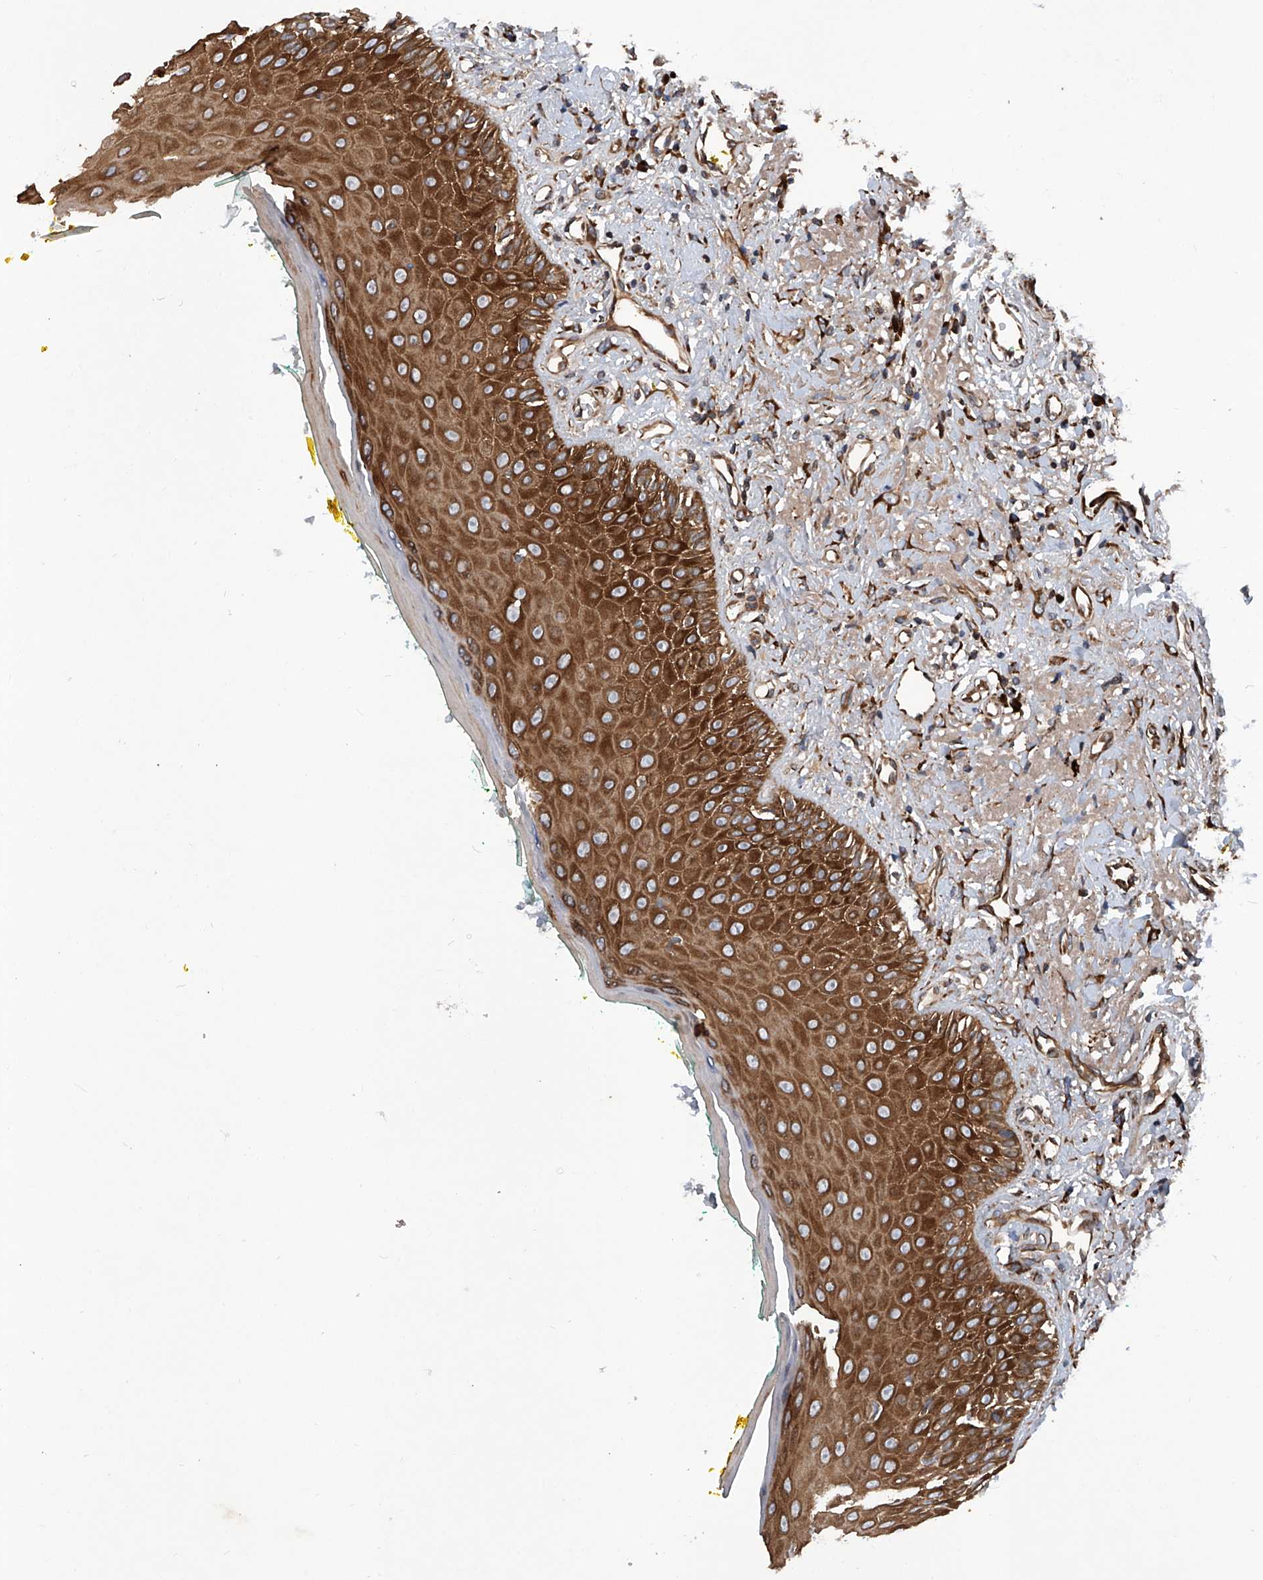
{"staining": {"intensity": "strong", "quantity": ">75%", "location": "cytoplasmic/membranous"}, "tissue": "oral mucosa", "cell_type": "Squamous epithelial cells", "image_type": "normal", "snomed": [{"axis": "morphology", "description": "Normal tissue, NOS"}, {"axis": "topography", "description": "Oral tissue"}], "caption": "Immunohistochemical staining of unremarkable human oral mucosa exhibits strong cytoplasmic/membranous protein expression in about >75% of squamous epithelial cells. The protein of interest is shown in brown color, while the nuclei are stained blue.", "gene": "ASCC3", "patient": {"sex": "female", "age": 70}}